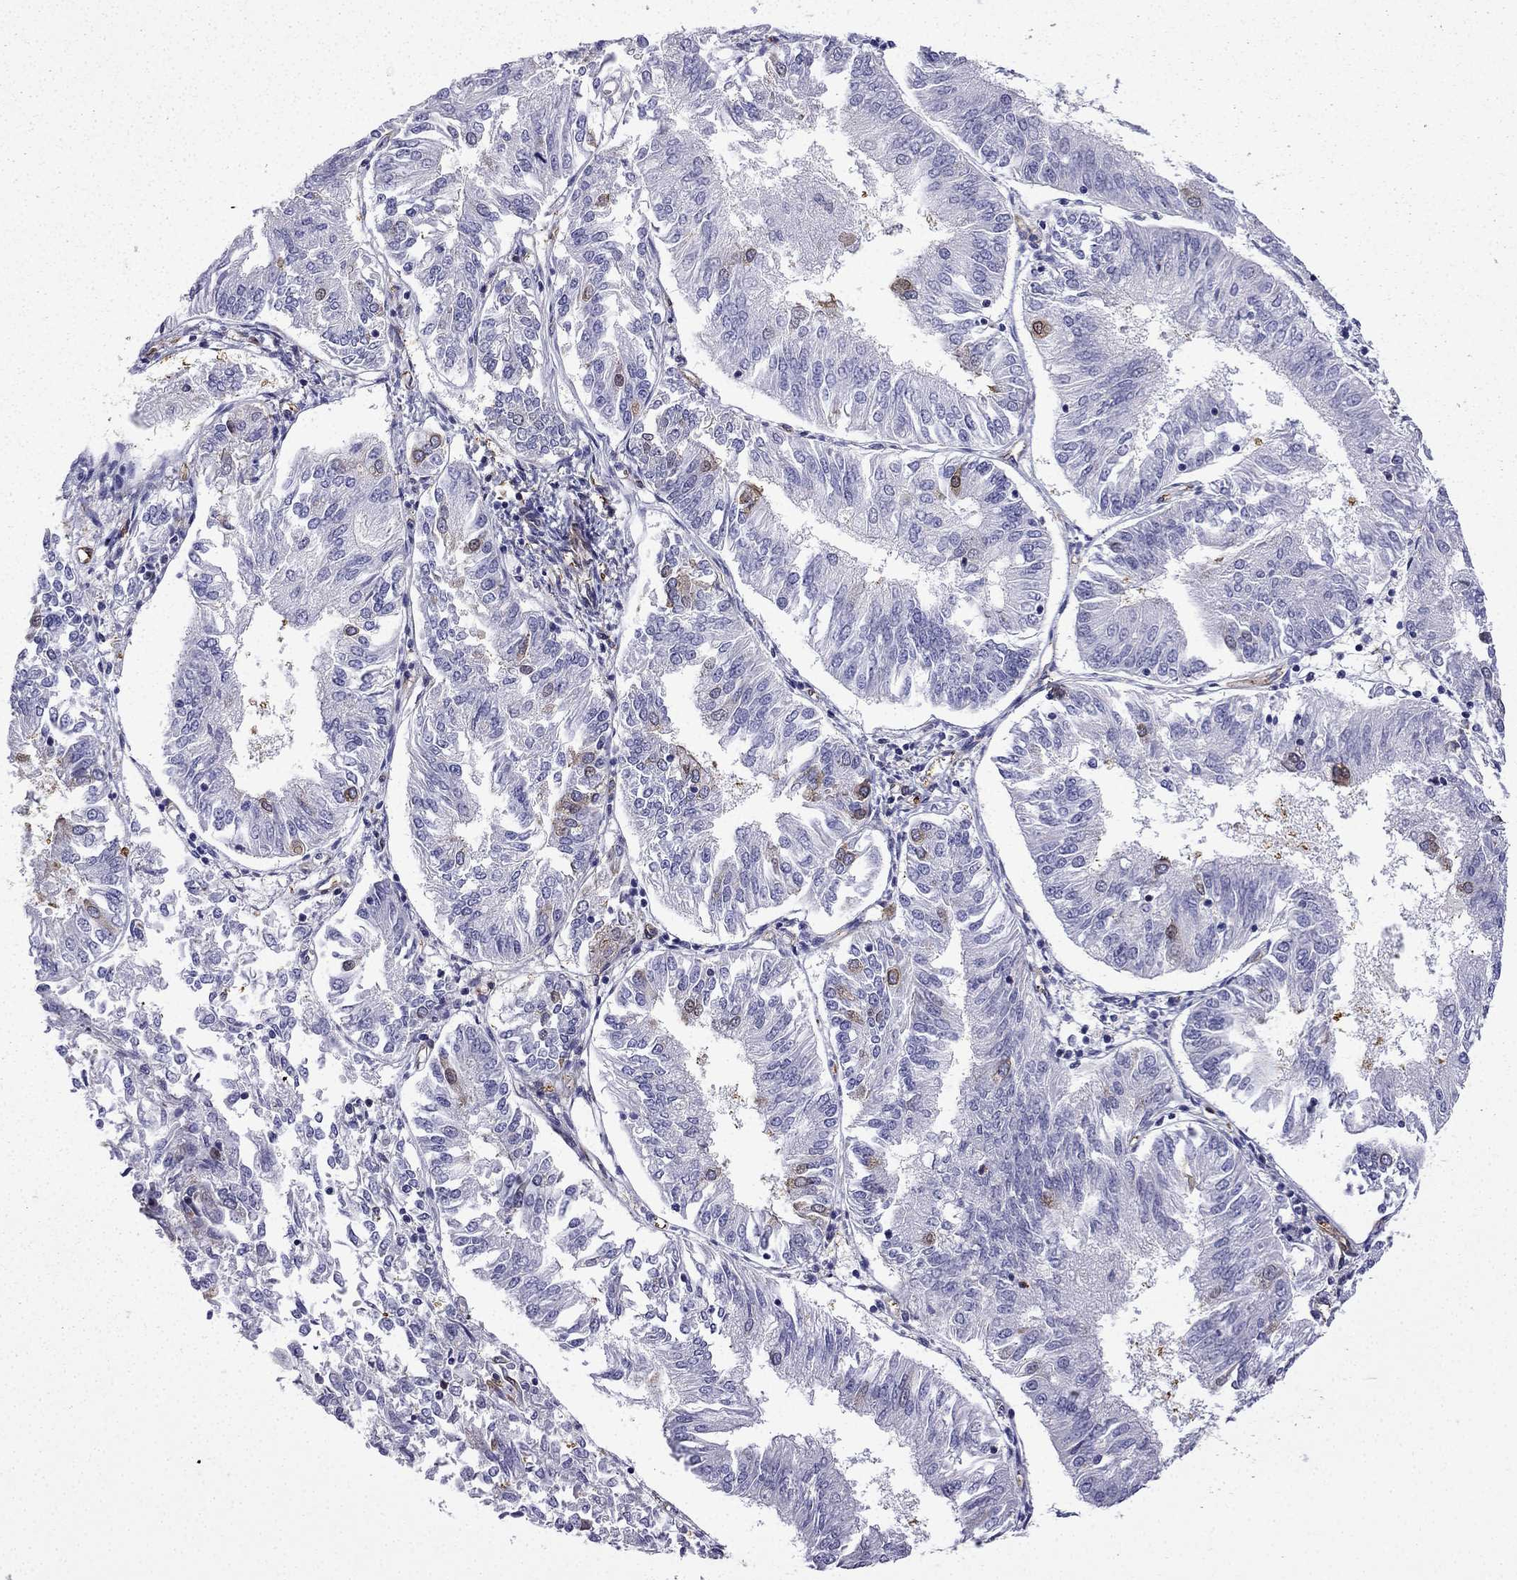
{"staining": {"intensity": "negative", "quantity": "none", "location": "none"}, "tissue": "endometrial cancer", "cell_type": "Tumor cells", "image_type": "cancer", "snomed": [{"axis": "morphology", "description": "Adenocarcinoma, NOS"}, {"axis": "topography", "description": "Endometrium"}], "caption": "Immunohistochemistry (IHC) of human endometrial adenocarcinoma displays no positivity in tumor cells.", "gene": "MAP4", "patient": {"sex": "female", "age": 58}}